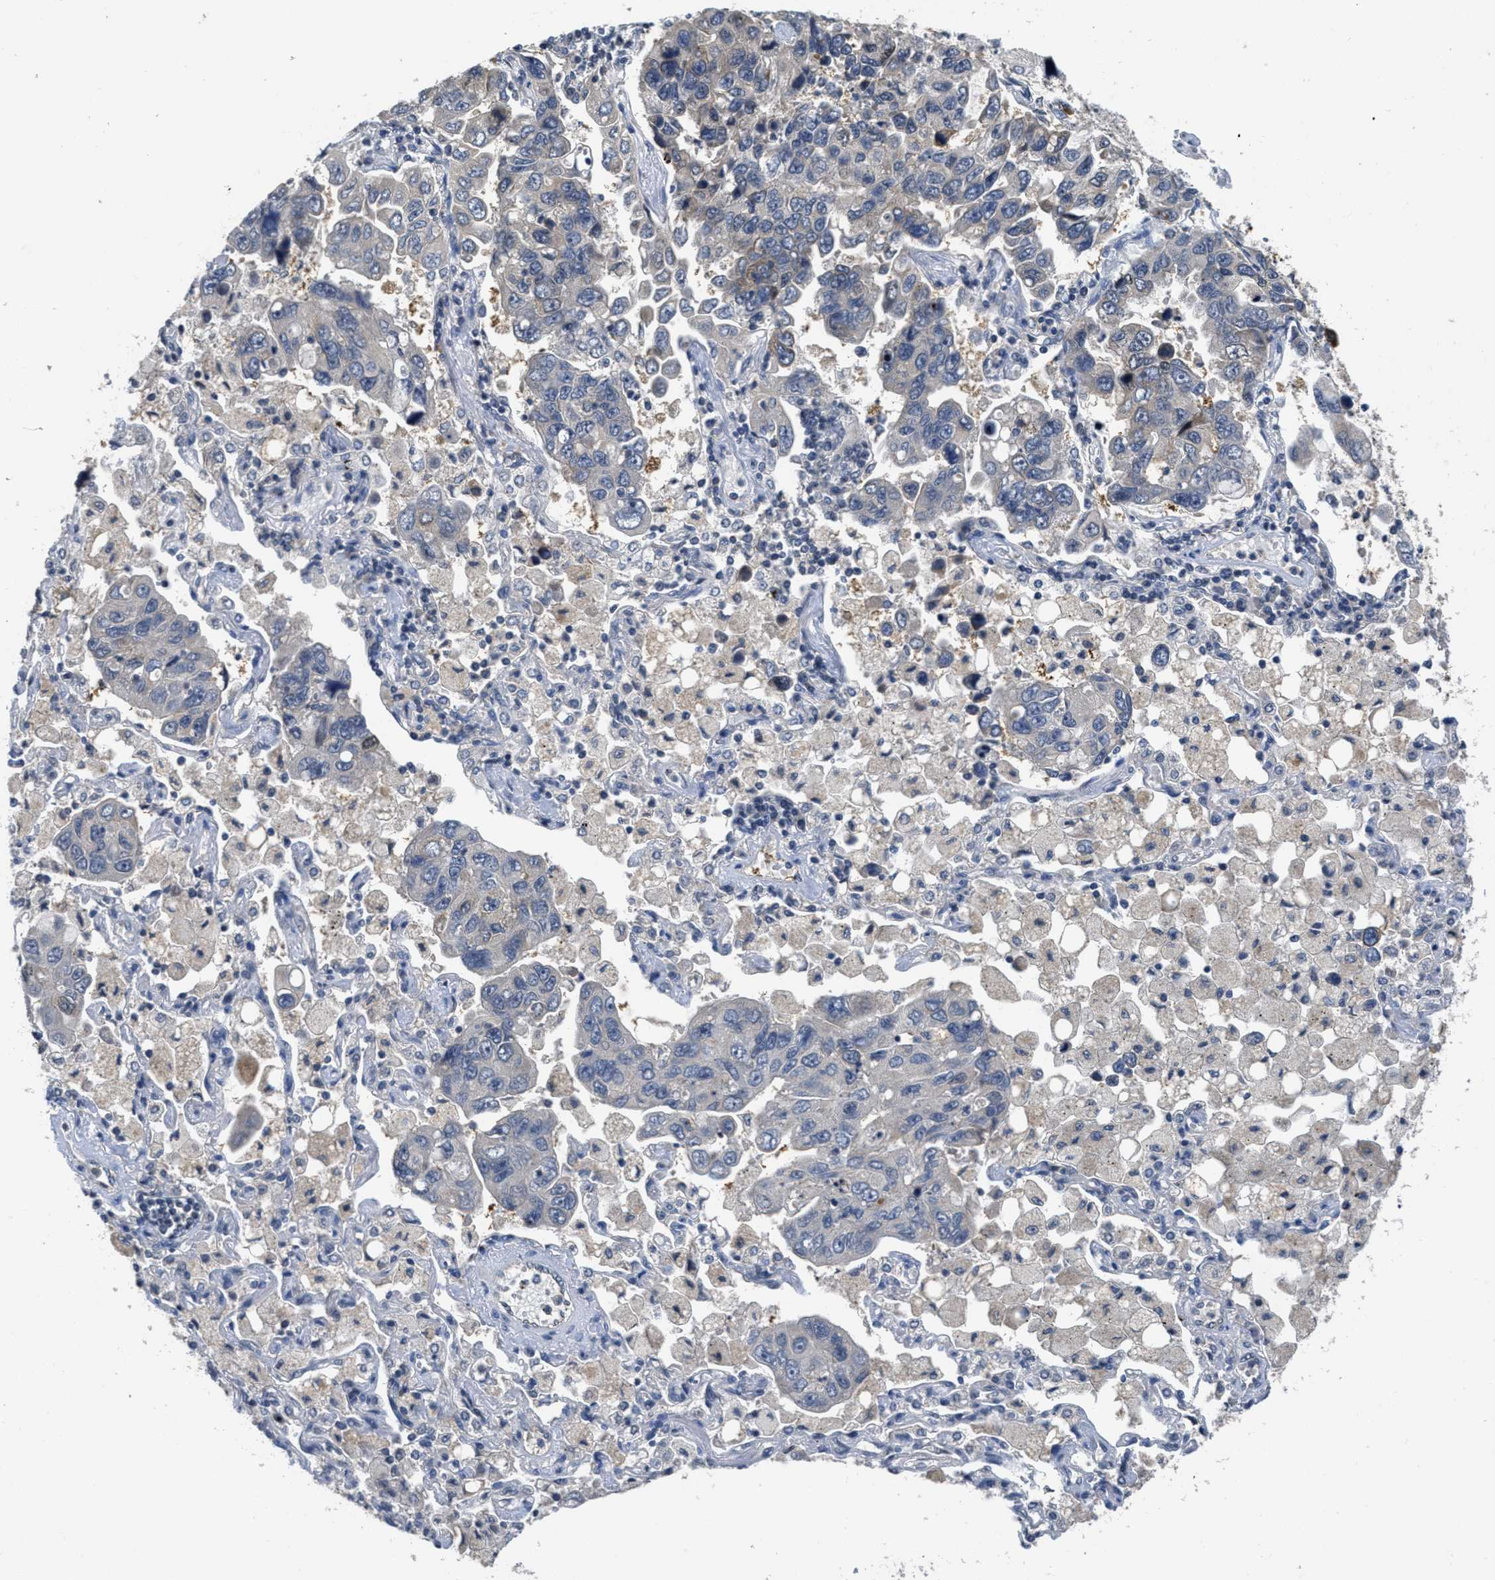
{"staining": {"intensity": "negative", "quantity": "none", "location": "none"}, "tissue": "lung cancer", "cell_type": "Tumor cells", "image_type": "cancer", "snomed": [{"axis": "morphology", "description": "Adenocarcinoma, NOS"}, {"axis": "topography", "description": "Lung"}], "caption": "The immunohistochemistry (IHC) image has no significant expression in tumor cells of adenocarcinoma (lung) tissue.", "gene": "ANGPT1", "patient": {"sex": "male", "age": 64}}